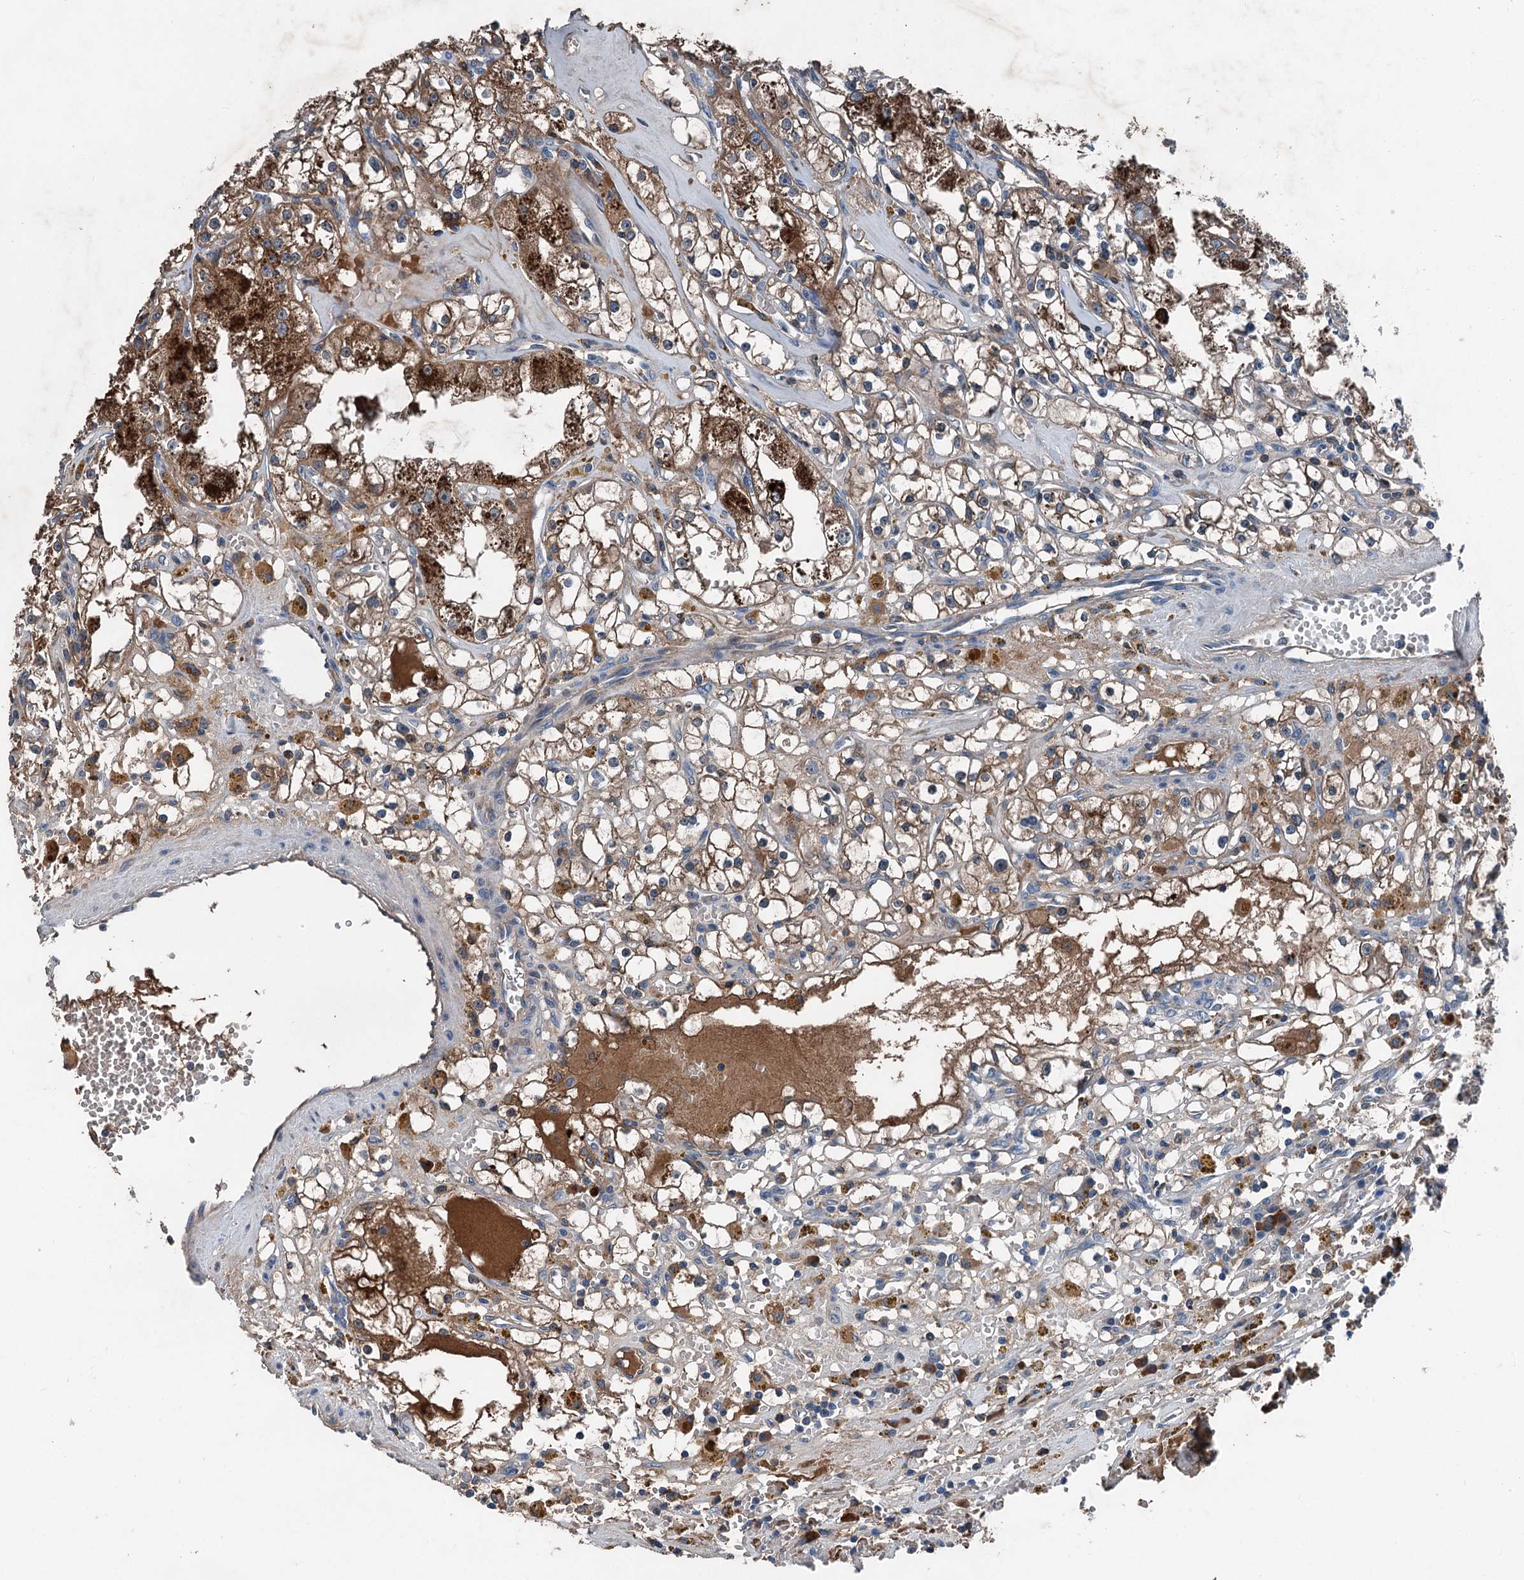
{"staining": {"intensity": "strong", "quantity": "25%-75%", "location": "cytoplasmic/membranous"}, "tissue": "renal cancer", "cell_type": "Tumor cells", "image_type": "cancer", "snomed": [{"axis": "morphology", "description": "Adenocarcinoma, NOS"}, {"axis": "topography", "description": "Kidney"}], "caption": "Immunohistochemical staining of renal cancer (adenocarcinoma) demonstrates high levels of strong cytoplasmic/membranous staining in approximately 25%-75% of tumor cells. The protein is shown in brown color, while the nuclei are stained blue.", "gene": "PDSS1", "patient": {"sex": "male", "age": 56}}